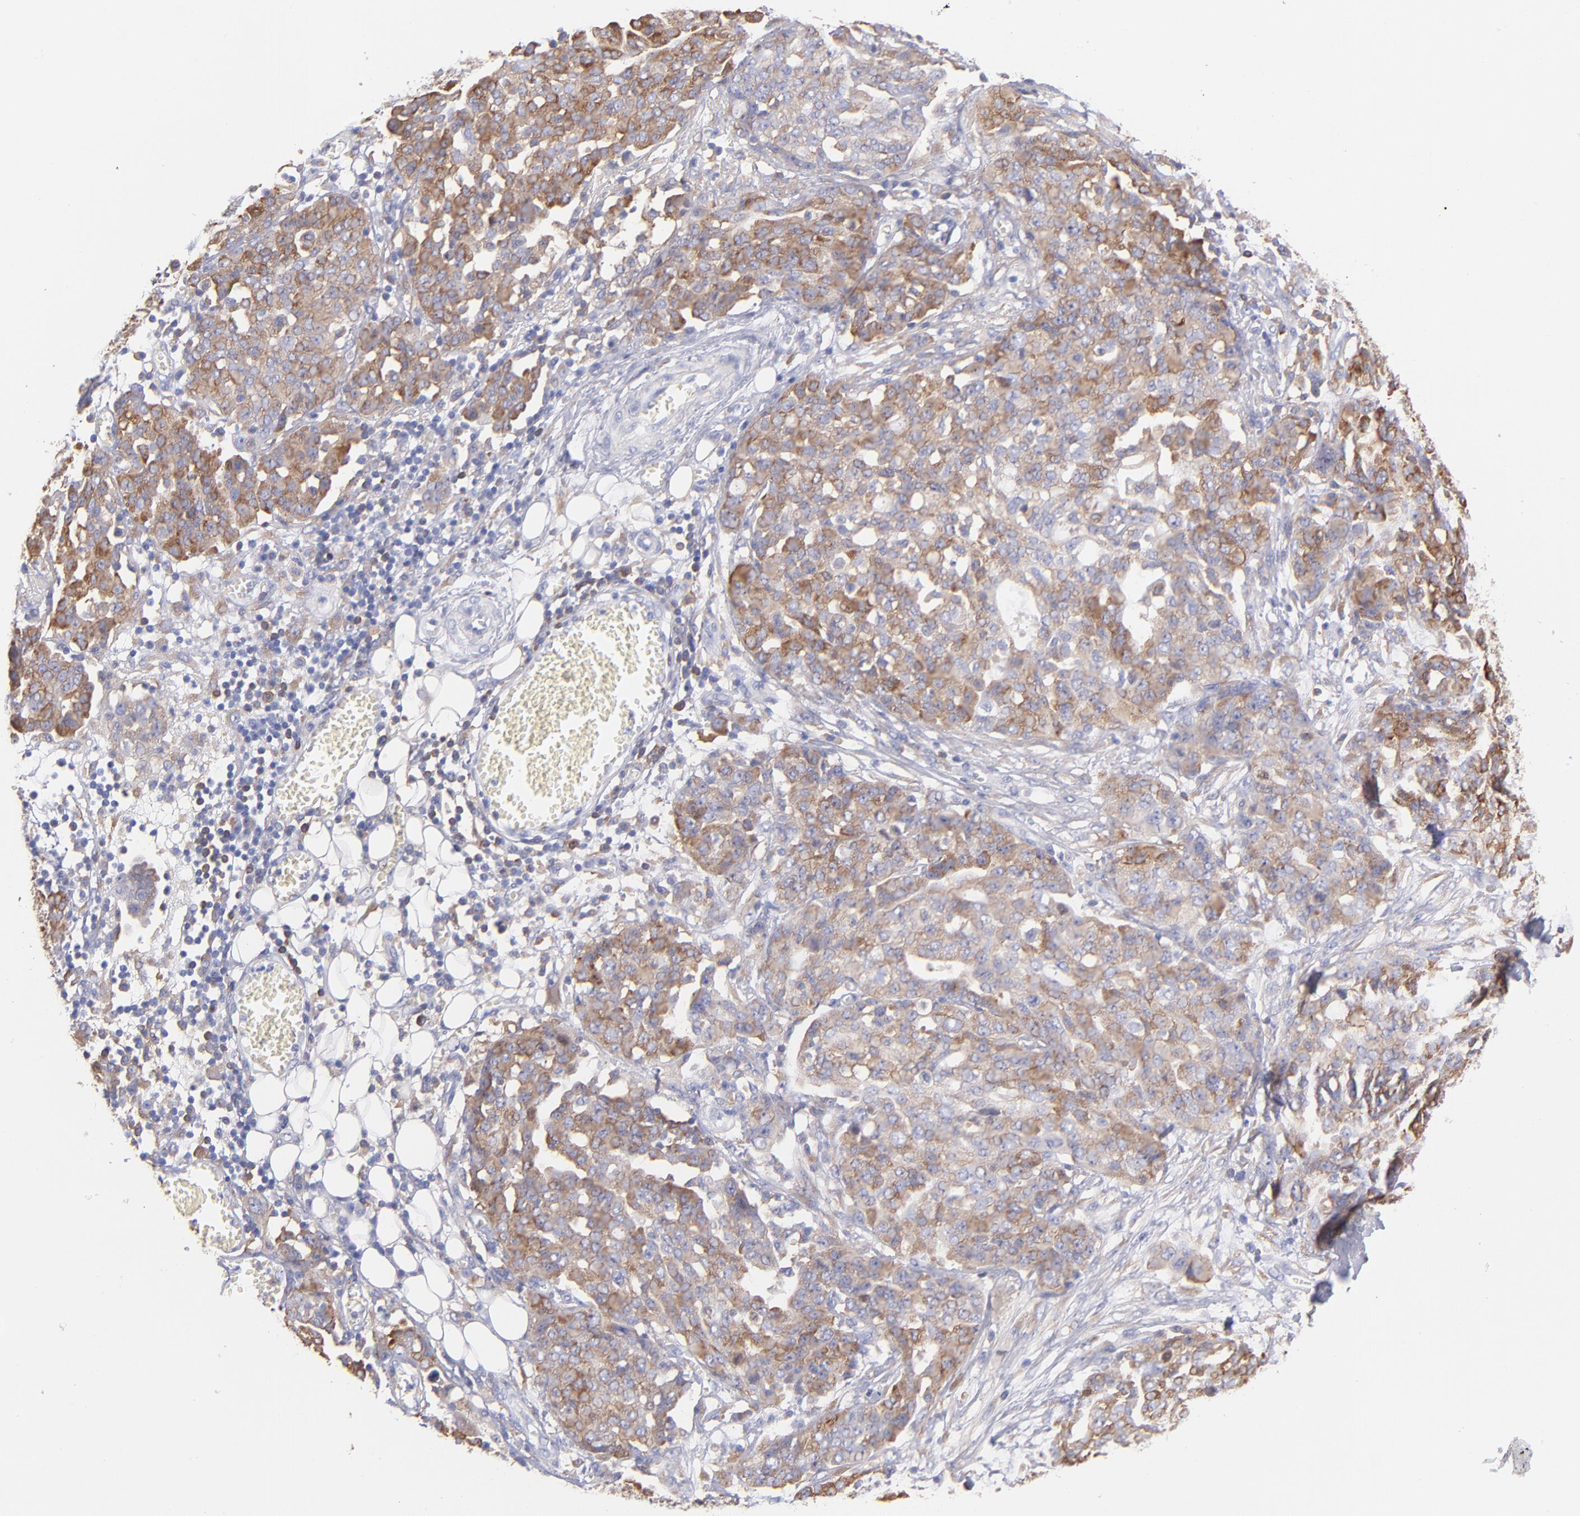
{"staining": {"intensity": "moderate", "quantity": ">75%", "location": "cytoplasmic/membranous"}, "tissue": "ovarian cancer", "cell_type": "Tumor cells", "image_type": "cancer", "snomed": [{"axis": "morphology", "description": "Cystadenocarcinoma, serous, NOS"}, {"axis": "topography", "description": "Soft tissue"}, {"axis": "topography", "description": "Ovary"}], "caption": "This histopathology image reveals ovarian cancer stained with immunohistochemistry (IHC) to label a protein in brown. The cytoplasmic/membranous of tumor cells show moderate positivity for the protein. Nuclei are counter-stained blue.", "gene": "PRKCA", "patient": {"sex": "female", "age": 57}}